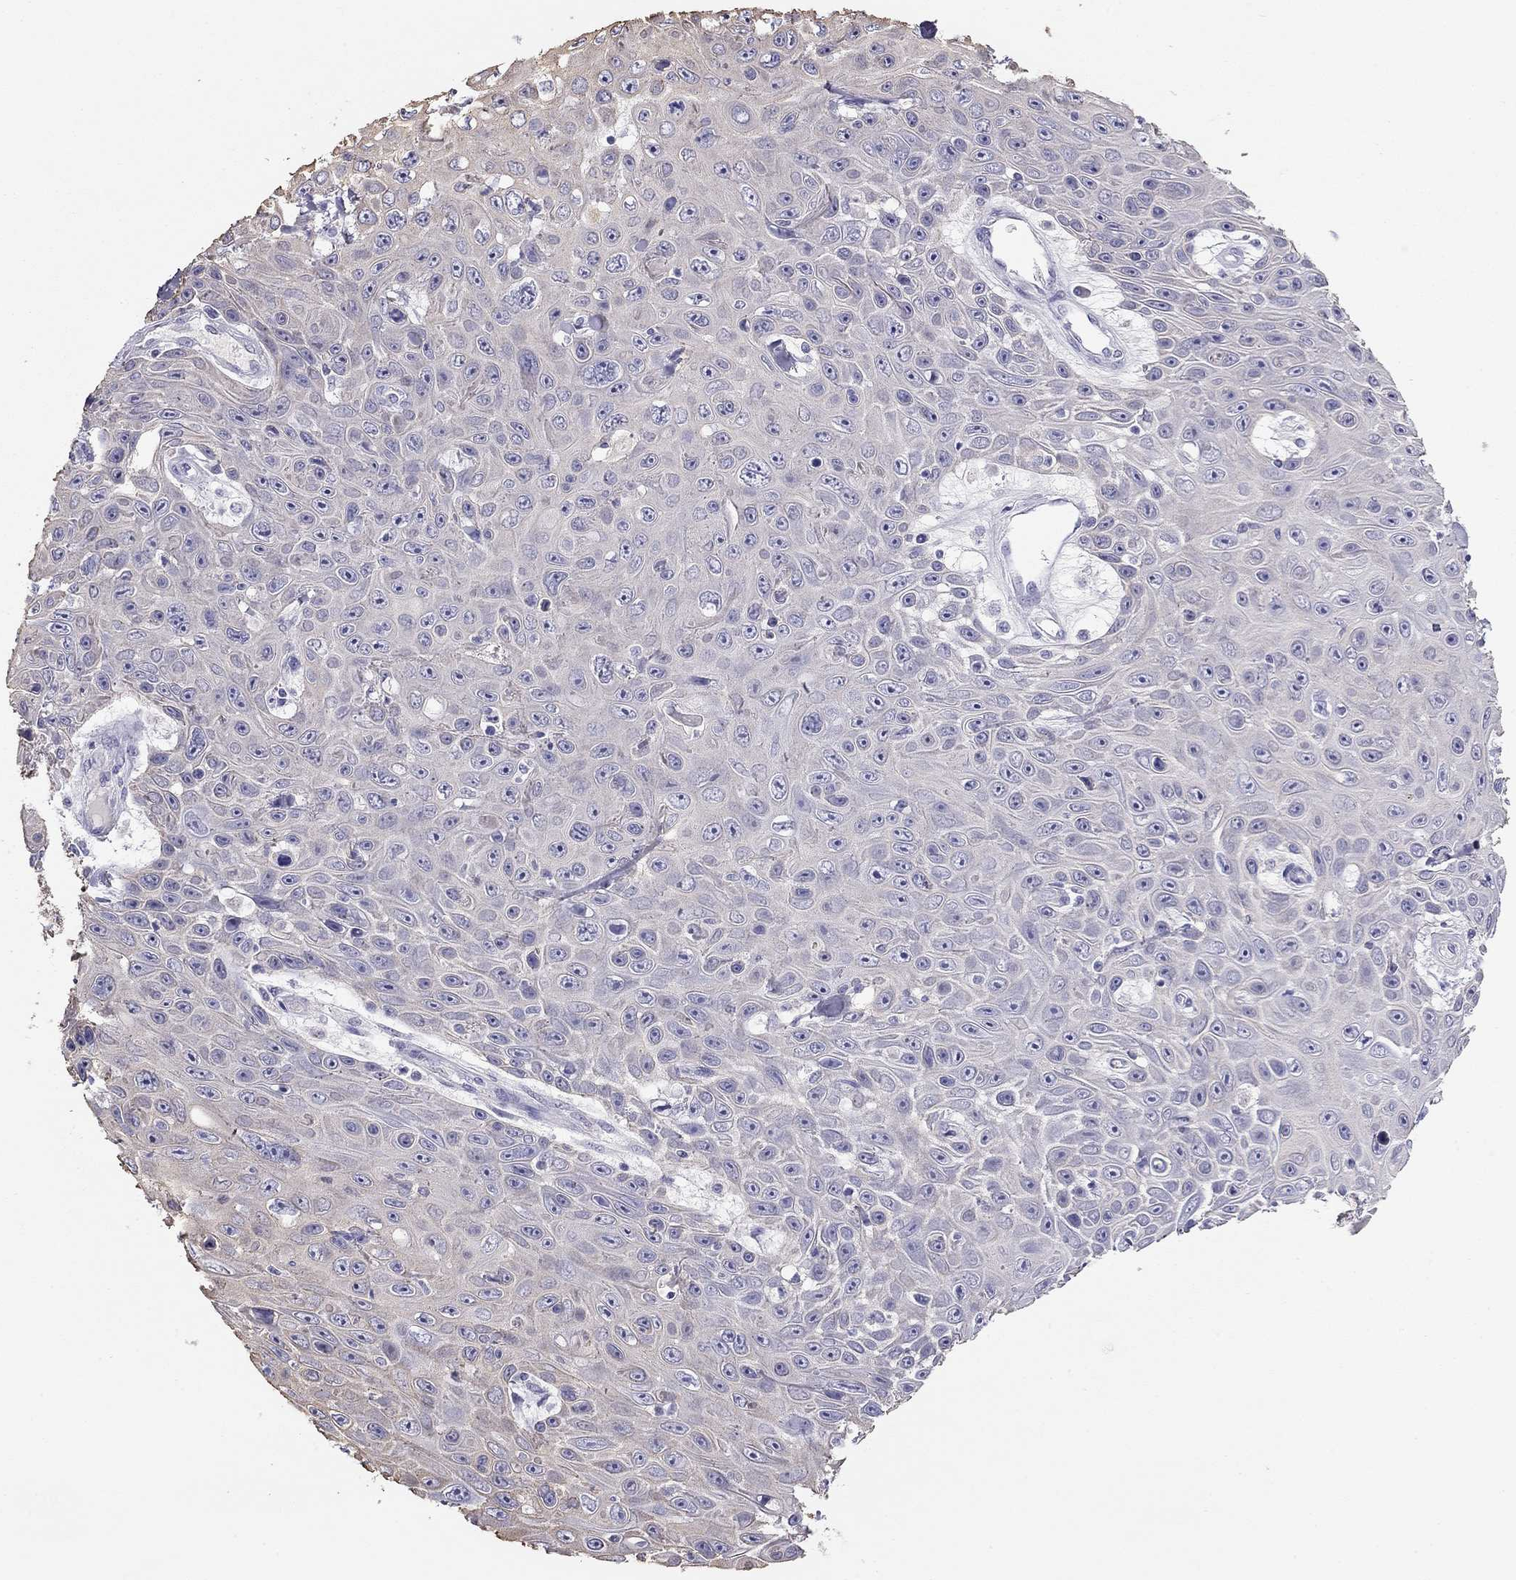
{"staining": {"intensity": "weak", "quantity": "<25%", "location": "cytoplasmic/membranous"}, "tissue": "skin cancer", "cell_type": "Tumor cells", "image_type": "cancer", "snomed": [{"axis": "morphology", "description": "Squamous cell carcinoma, NOS"}, {"axis": "topography", "description": "Skin"}], "caption": "DAB (3,3'-diaminobenzidine) immunohistochemical staining of human skin squamous cell carcinoma shows no significant expression in tumor cells.", "gene": "KCNV2", "patient": {"sex": "male", "age": 82}}